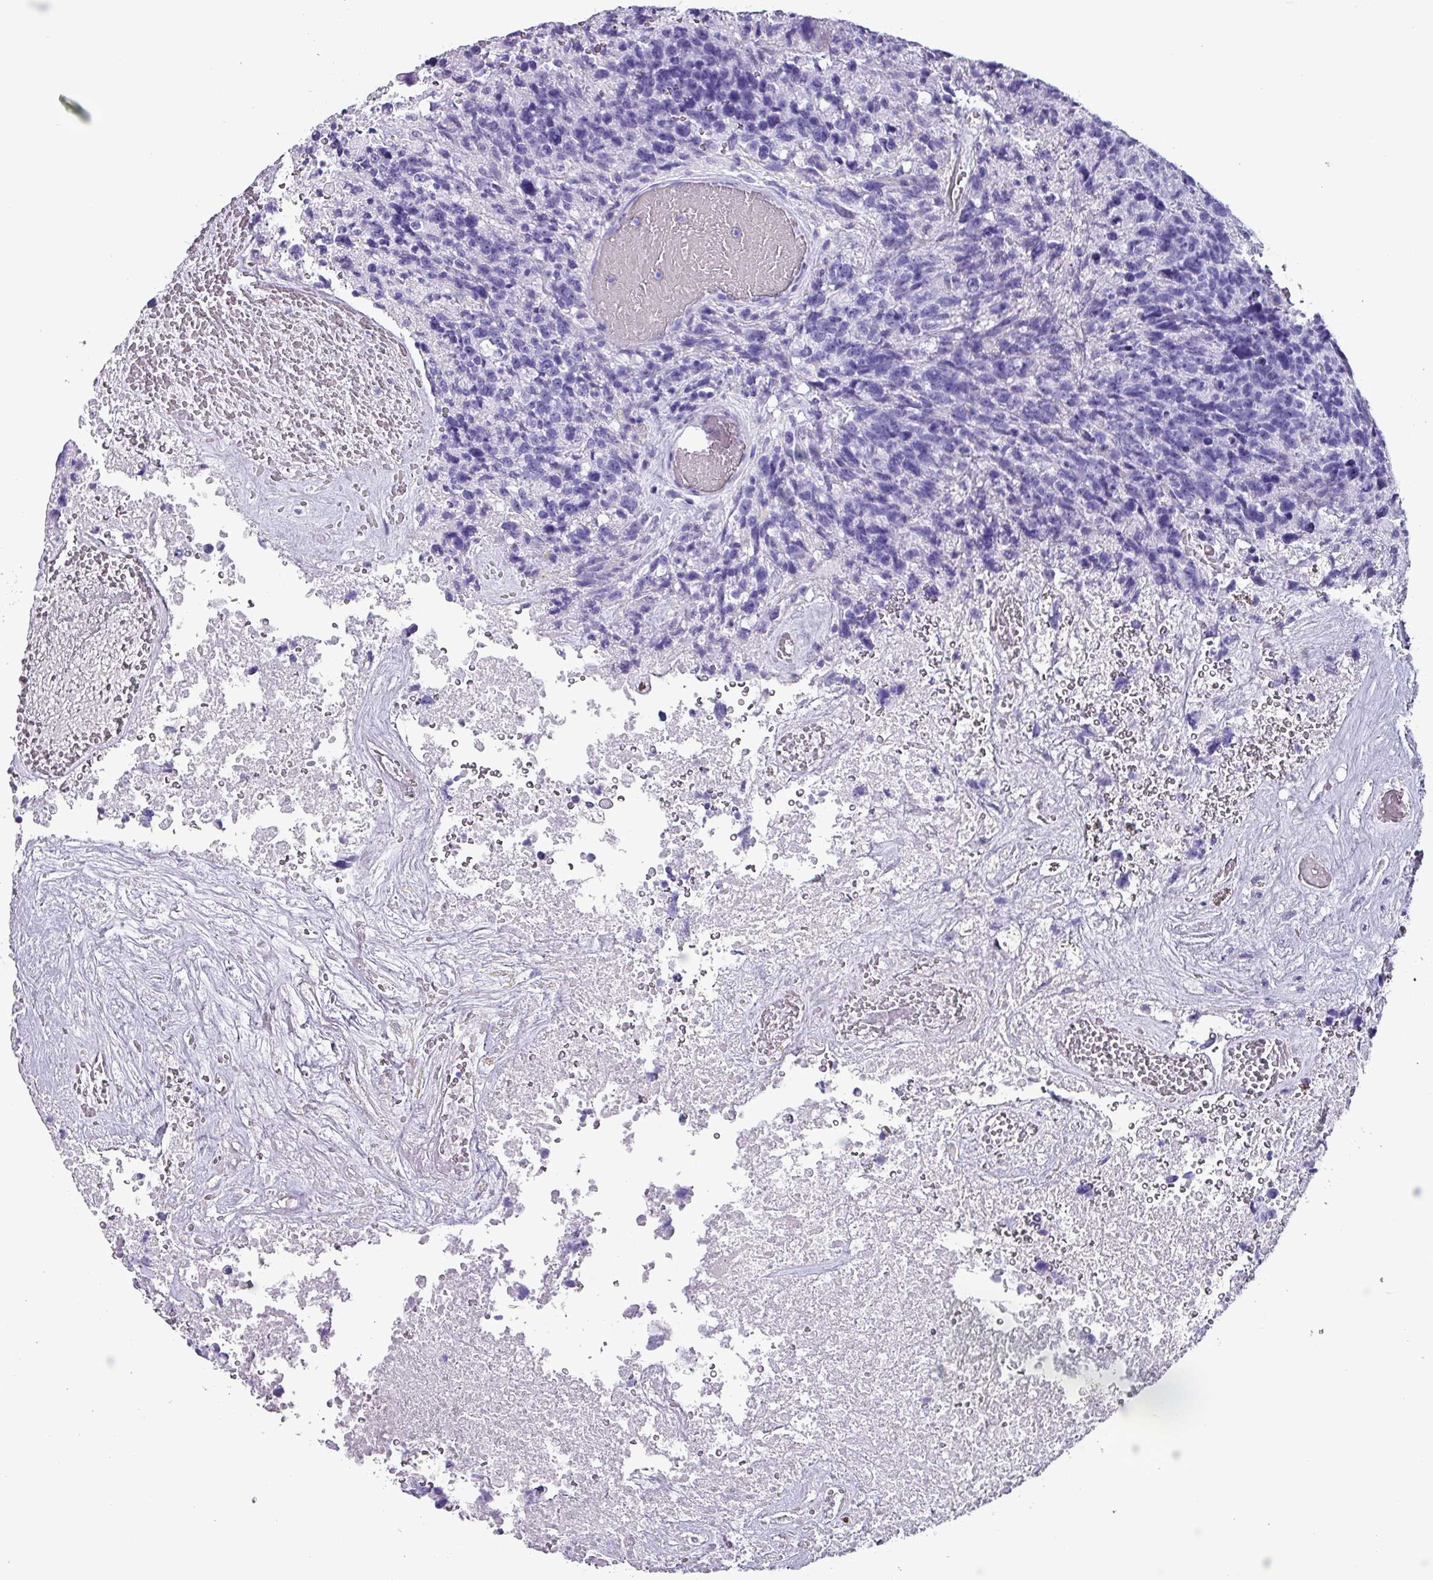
{"staining": {"intensity": "negative", "quantity": "none", "location": "none"}, "tissue": "glioma", "cell_type": "Tumor cells", "image_type": "cancer", "snomed": [{"axis": "morphology", "description": "Glioma, malignant, High grade"}, {"axis": "topography", "description": "Brain"}], "caption": "Tumor cells show no significant protein staining in glioma.", "gene": "KRT6C", "patient": {"sex": "male", "age": 69}}